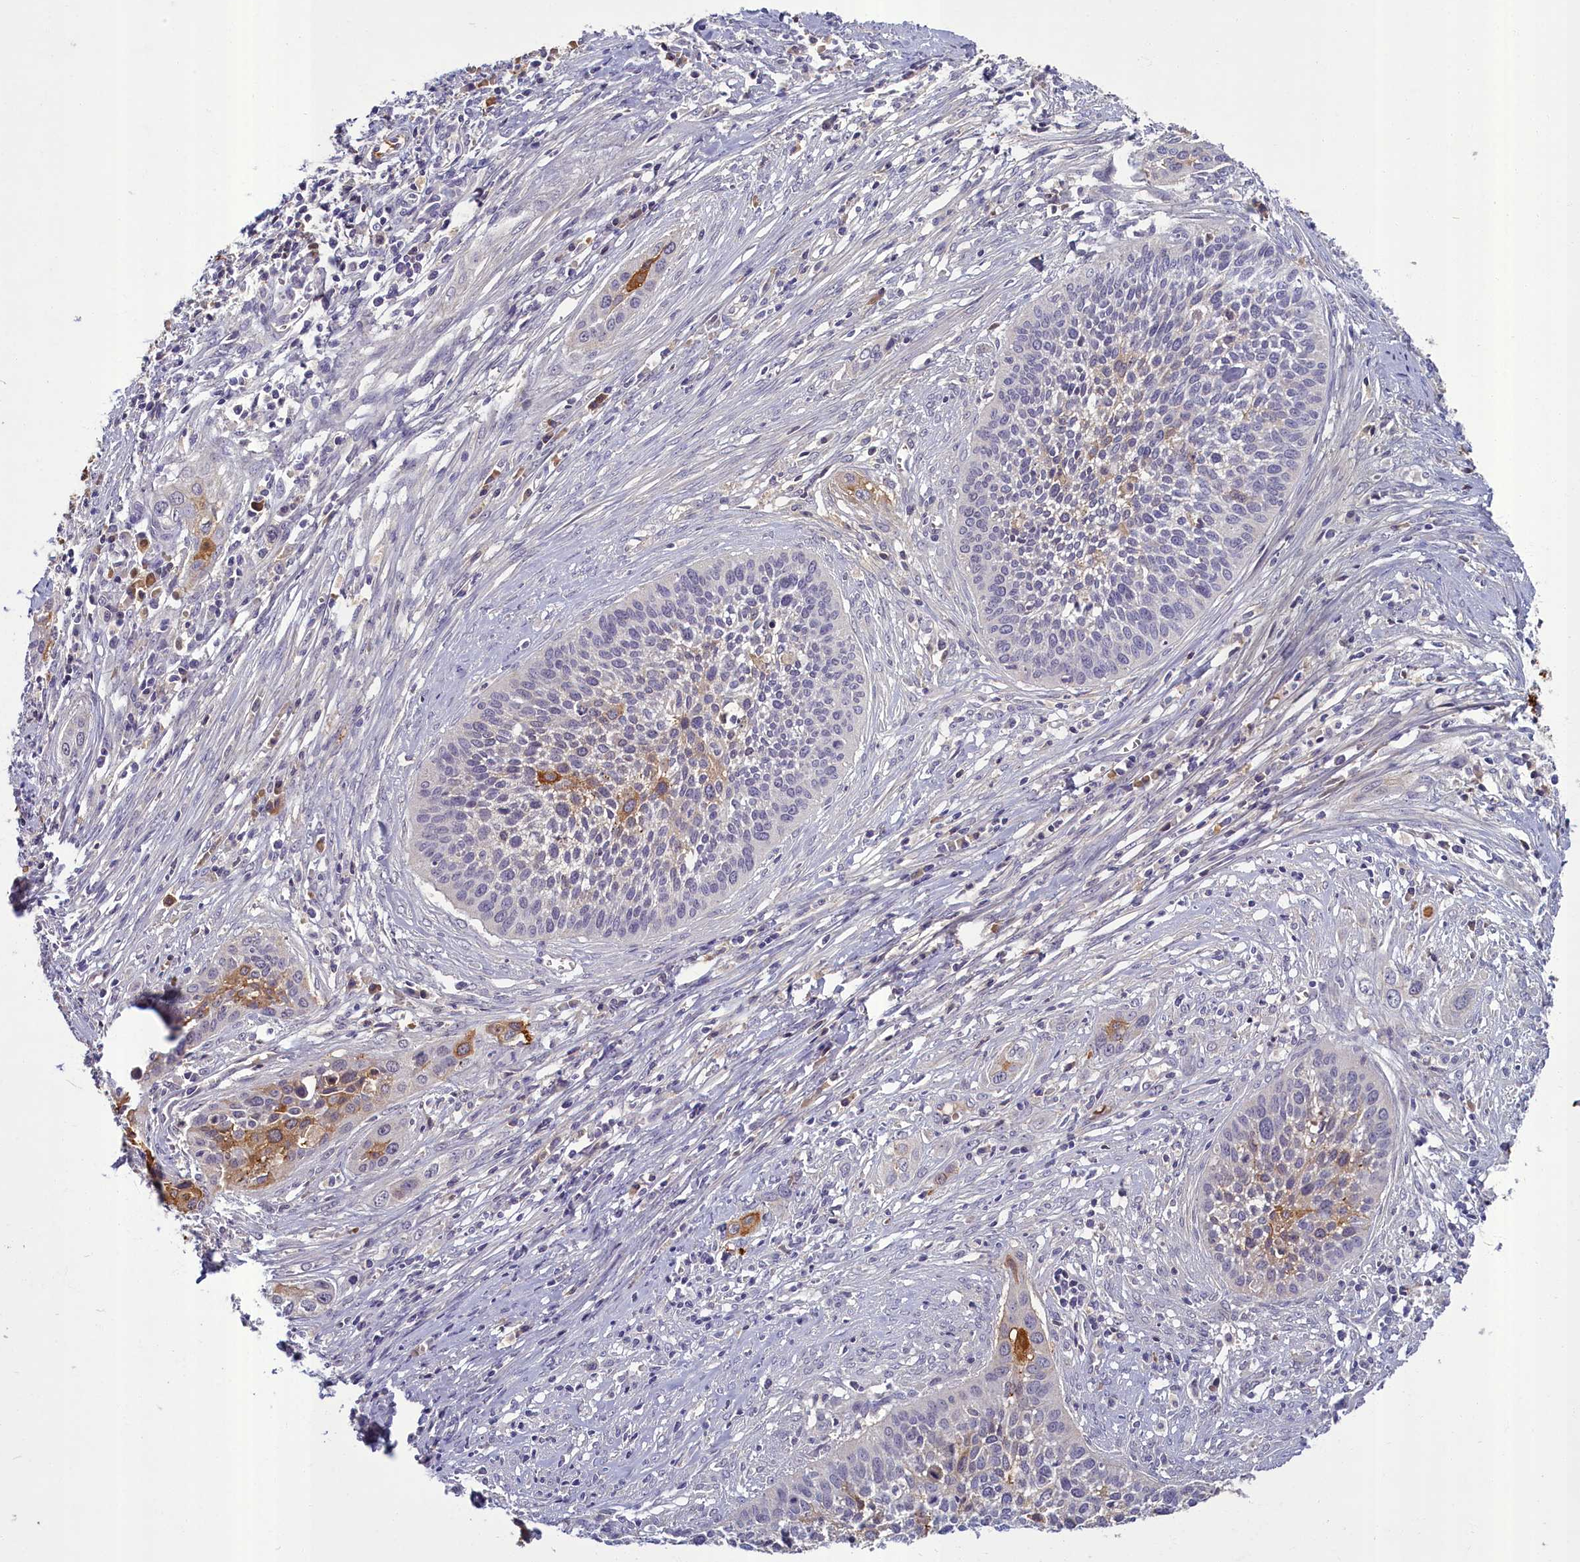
{"staining": {"intensity": "moderate", "quantity": "<25%", "location": "cytoplasmic/membranous"}, "tissue": "cervical cancer", "cell_type": "Tumor cells", "image_type": "cancer", "snomed": [{"axis": "morphology", "description": "Squamous cell carcinoma, NOS"}, {"axis": "topography", "description": "Cervix"}], "caption": "Cervical cancer tissue displays moderate cytoplasmic/membranous staining in about <25% of tumor cells, visualized by immunohistochemistry.", "gene": "SV2C", "patient": {"sex": "female", "age": 34}}